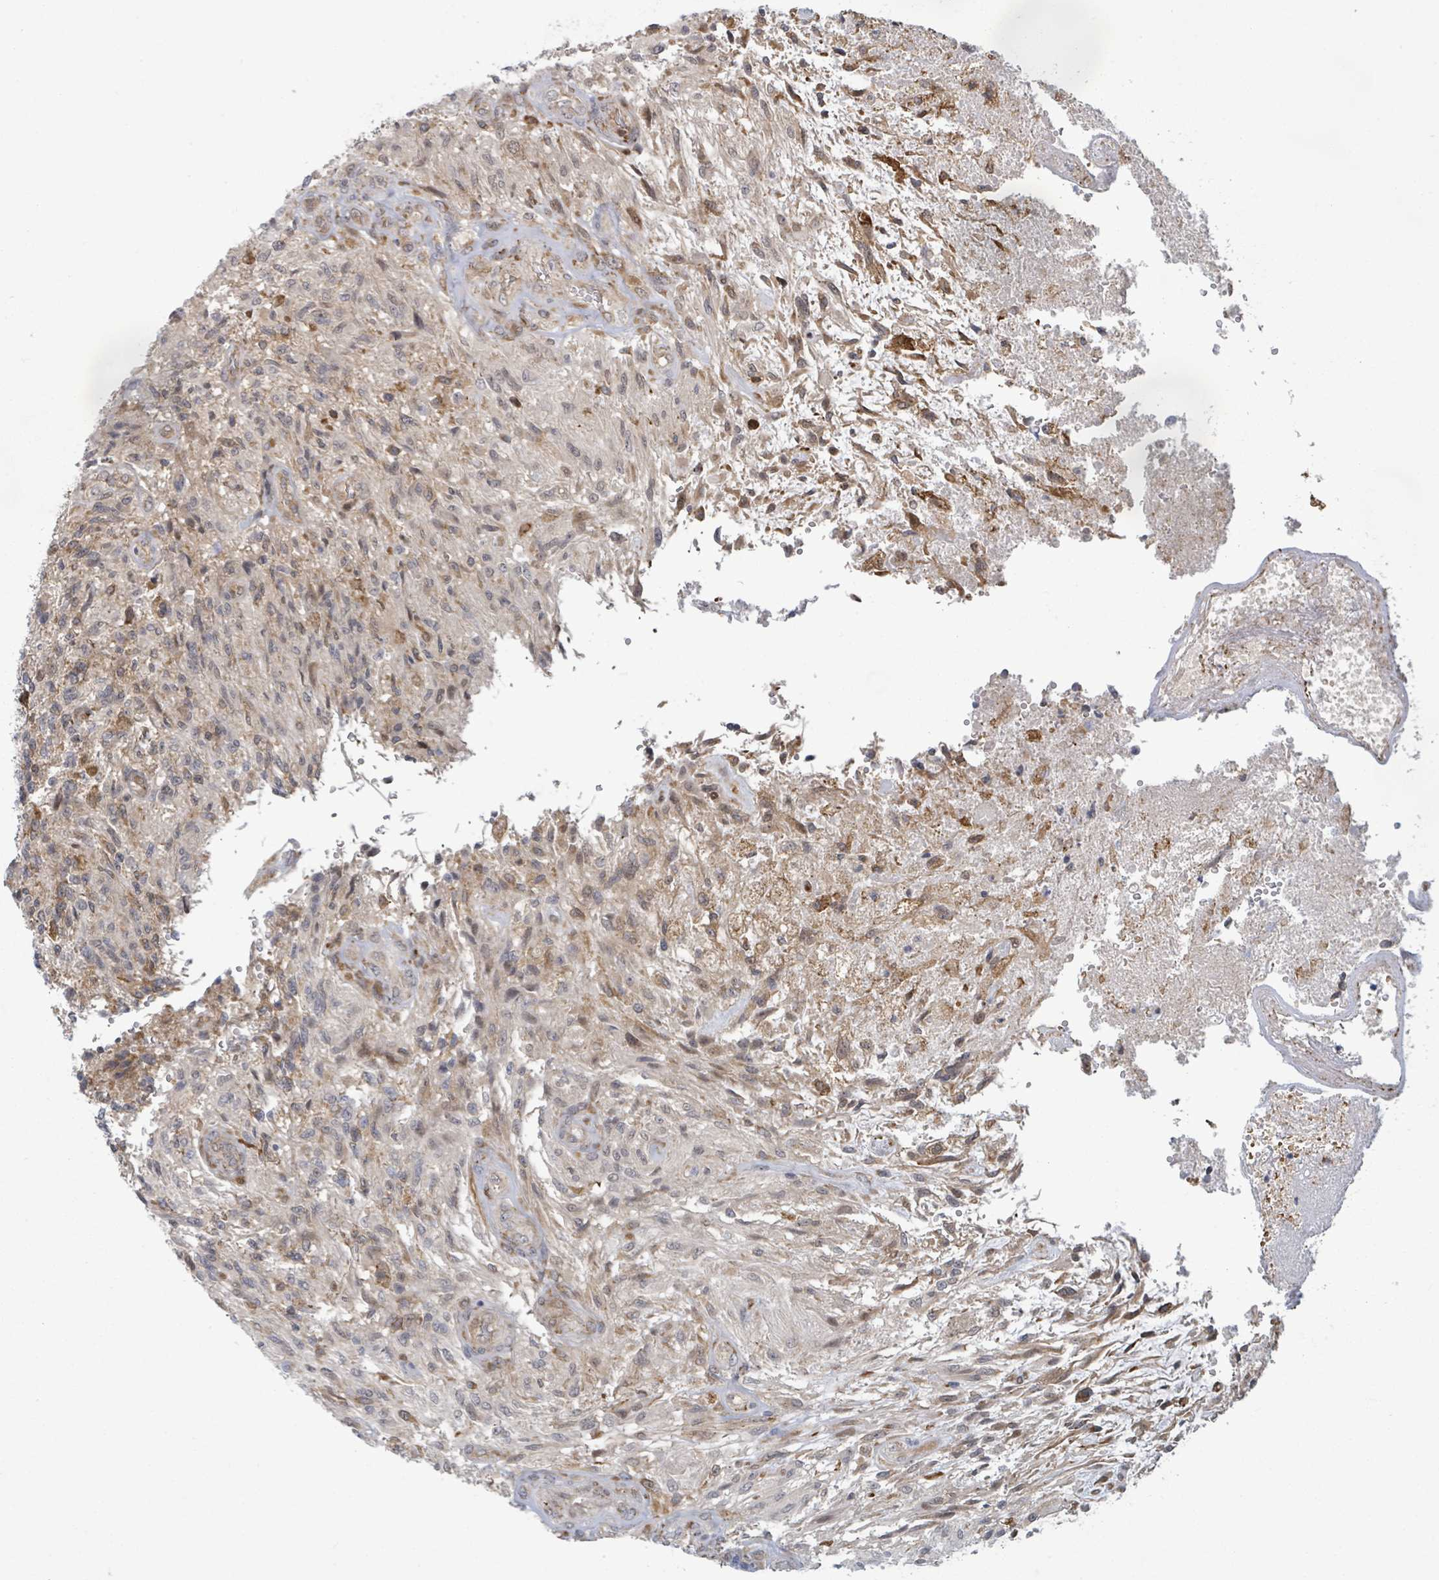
{"staining": {"intensity": "moderate", "quantity": "<25%", "location": "cytoplasmic/membranous"}, "tissue": "glioma", "cell_type": "Tumor cells", "image_type": "cancer", "snomed": [{"axis": "morphology", "description": "Glioma, malignant, High grade"}, {"axis": "topography", "description": "Brain"}], "caption": "Immunohistochemistry micrograph of neoplastic tissue: glioma stained using IHC demonstrates low levels of moderate protein expression localized specifically in the cytoplasmic/membranous of tumor cells, appearing as a cytoplasmic/membranous brown color.", "gene": "SHROOM2", "patient": {"sex": "male", "age": 56}}